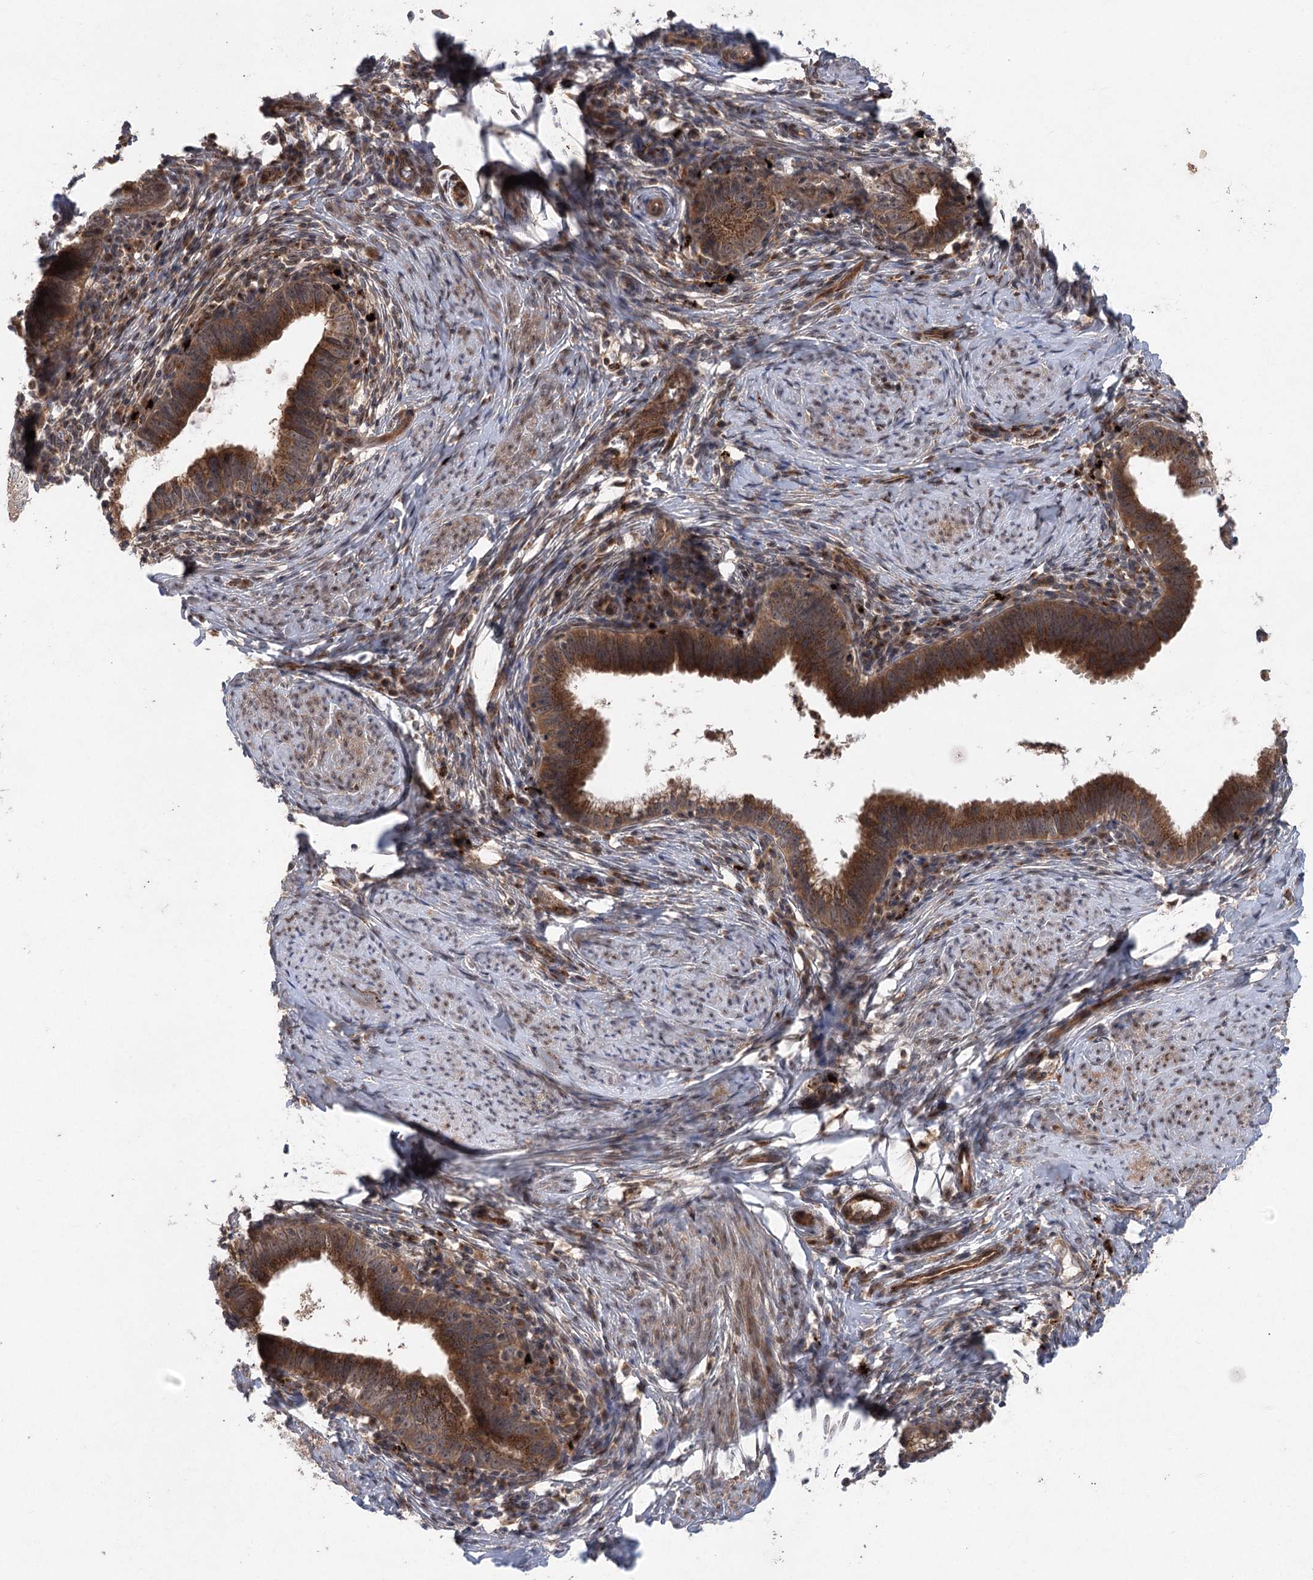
{"staining": {"intensity": "strong", "quantity": ">75%", "location": "cytoplasmic/membranous"}, "tissue": "cervical cancer", "cell_type": "Tumor cells", "image_type": "cancer", "snomed": [{"axis": "morphology", "description": "Adenocarcinoma, NOS"}, {"axis": "topography", "description": "Cervix"}], "caption": "A brown stain highlights strong cytoplasmic/membranous staining of a protein in human cervical adenocarcinoma tumor cells.", "gene": "METTL24", "patient": {"sex": "female", "age": 36}}